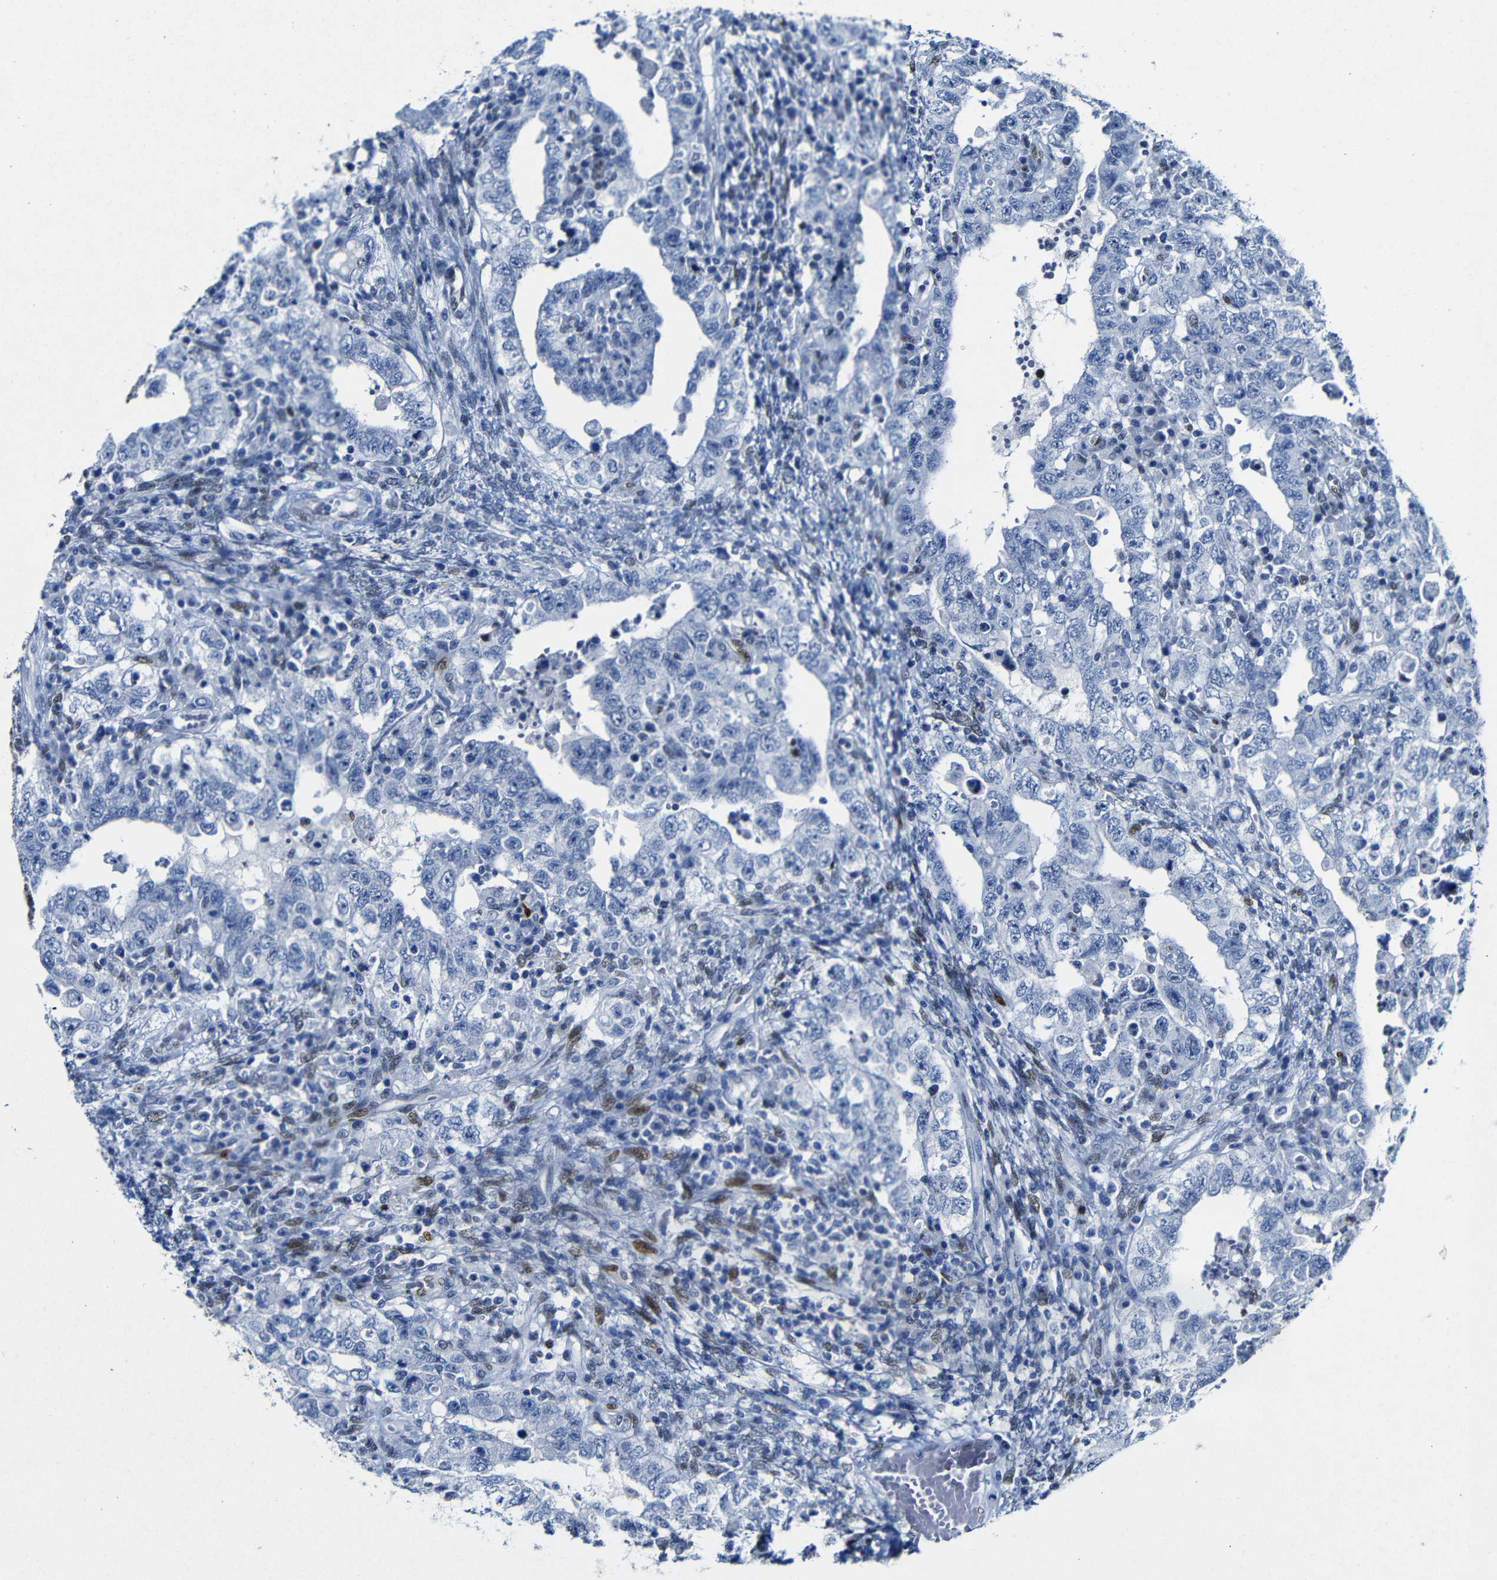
{"staining": {"intensity": "negative", "quantity": "none", "location": "none"}, "tissue": "testis cancer", "cell_type": "Tumor cells", "image_type": "cancer", "snomed": [{"axis": "morphology", "description": "Carcinoma, Embryonal, NOS"}, {"axis": "topography", "description": "Testis"}], "caption": "The micrograph reveals no staining of tumor cells in testis cancer (embryonal carcinoma).", "gene": "FOSL2", "patient": {"sex": "male", "age": 26}}